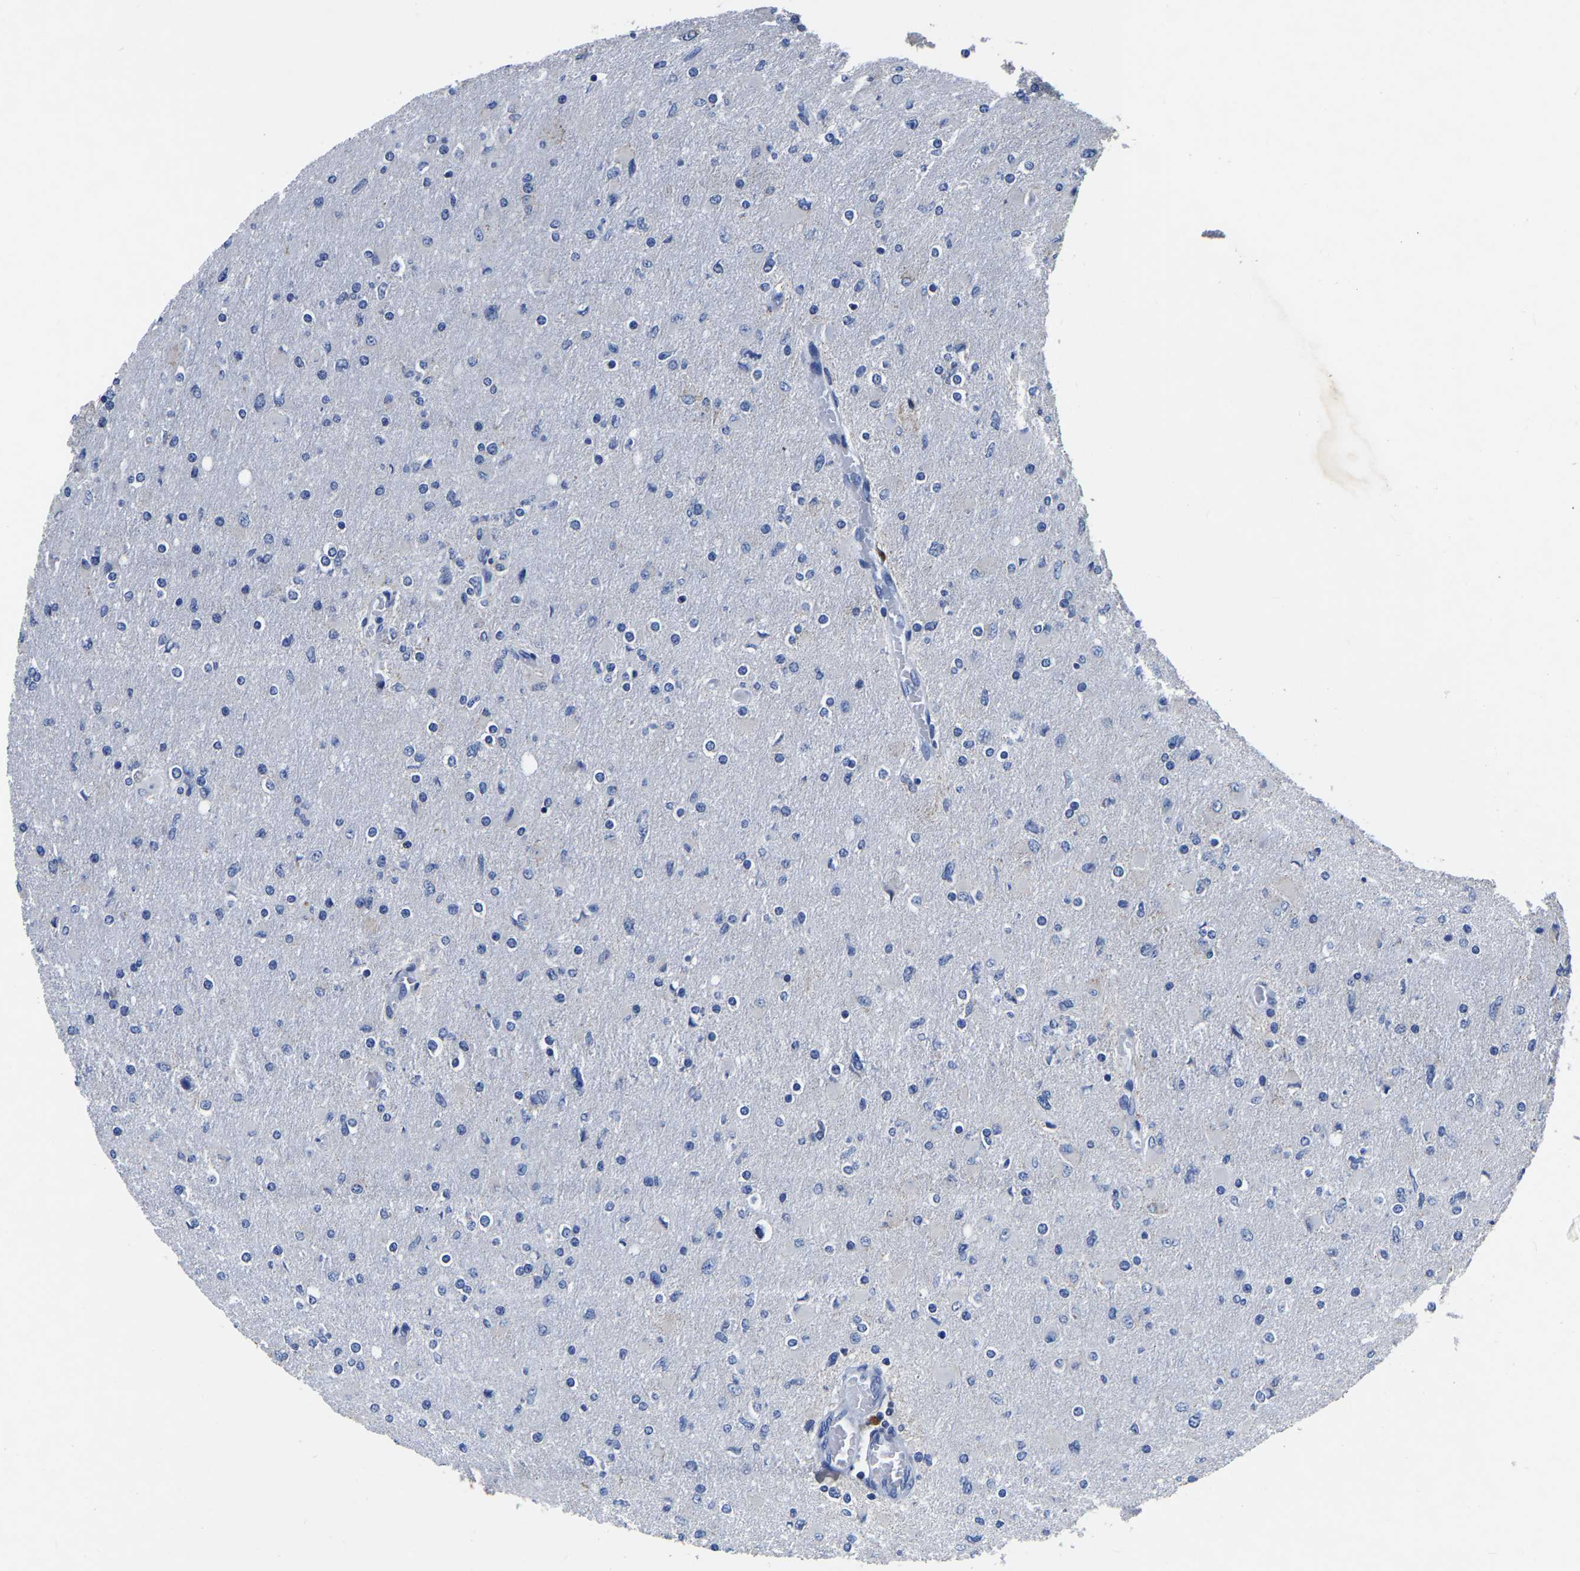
{"staining": {"intensity": "negative", "quantity": "none", "location": "none"}, "tissue": "glioma", "cell_type": "Tumor cells", "image_type": "cancer", "snomed": [{"axis": "morphology", "description": "Glioma, malignant, High grade"}, {"axis": "topography", "description": "Cerebral cortex"}], "caption": "High power microscopy micrograph of an IHC image of glioma, revealing no significant positivity in tumor cells.", "gene": "FGD5", "patient": {"sex": "female", "age": 36}}